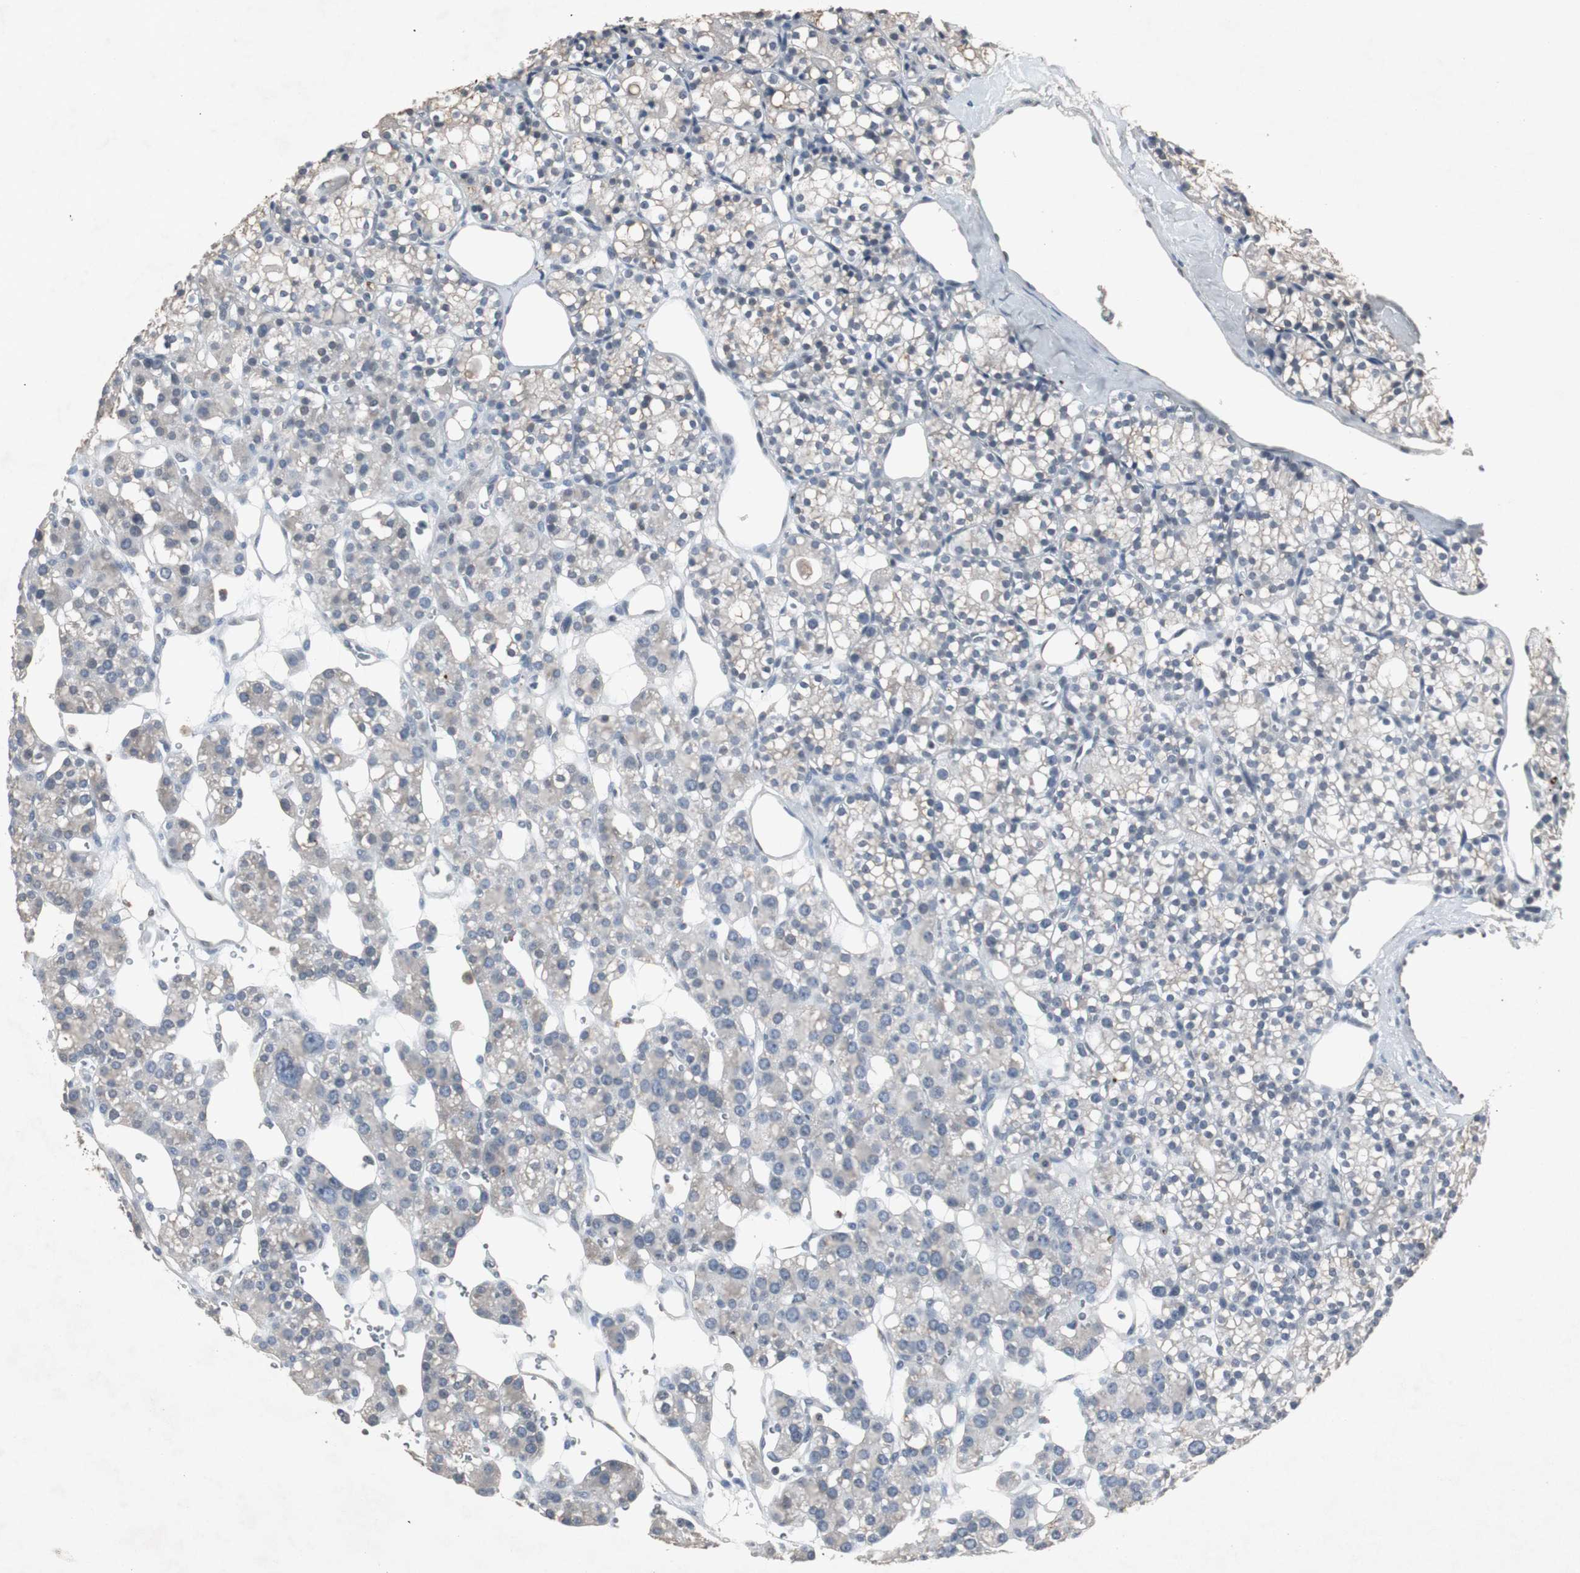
{"staining": {"intensity": "negative", "quantity": "none", "location": "none"}, "tissue": "parathyroid gland", "cell_type": "Glandular cells", "image_type": "normal", "snomed": [{"axis": "morphology", "description": "Normal tissue, NOS"}, {"axis": "topography", "description": "Parathyroid gland"}], "caption": "DAB (3,3'-diaminobenzidine) immunohistochemical staining of normal human parathyroid gland displays no significant expression in glandular cells. (DAB (3,3'-diaminobenzidine) immunohistochemistry (IHC) visualized using brightfield microscopy, high magnification).", "gene": "ZNF396", "patient": {"sex": "female", "age": 64}}